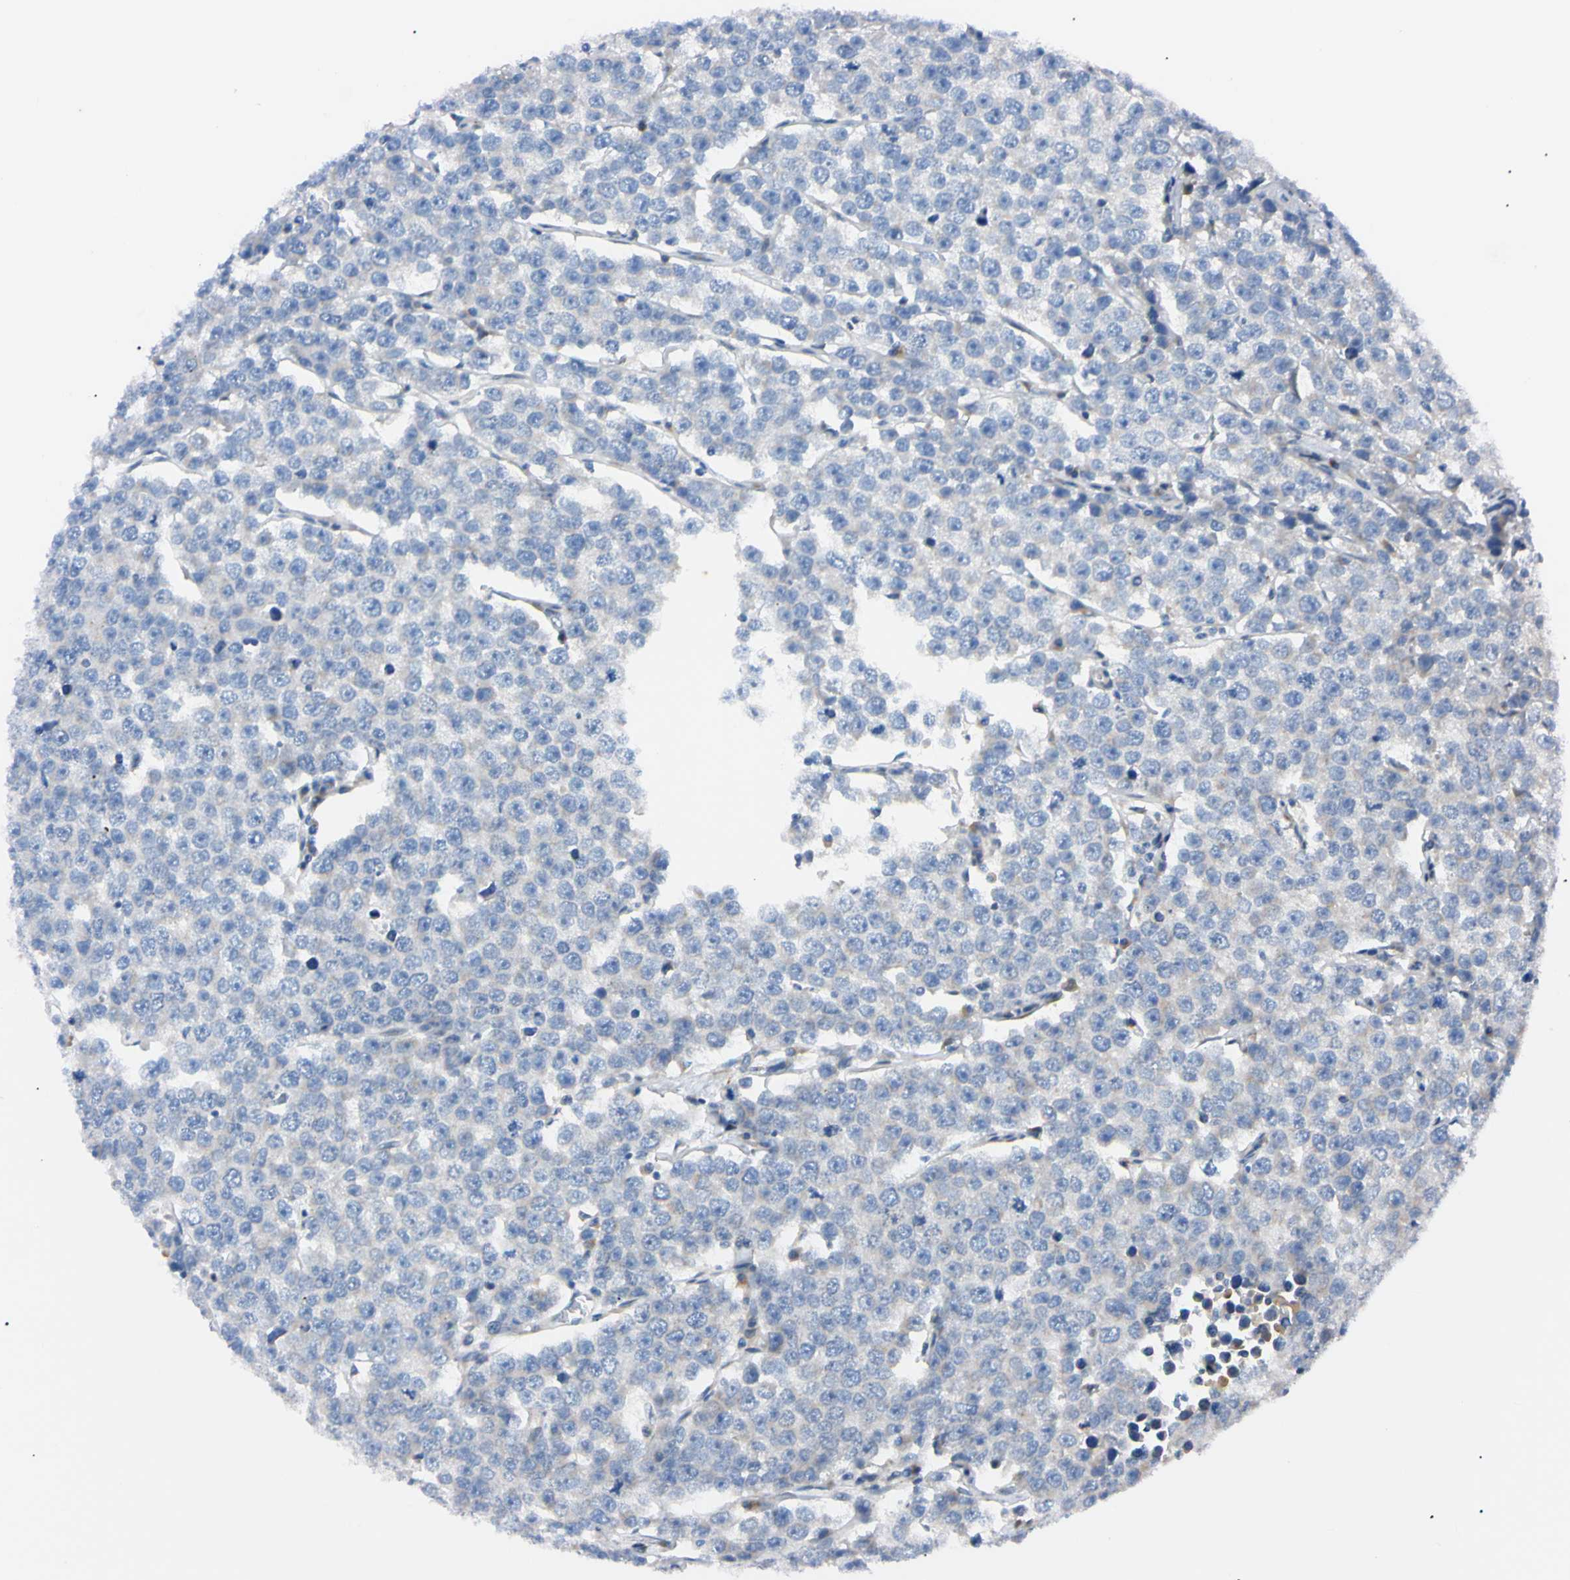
{"staining": {"intensity": "negative", "quantity": "none", "location": "none"}, "tissue": "testis cancer", "cell_type": "Tumor cells", "image_type": "cancer", "snomed": [{"axis": "morphology", "description": "Seminoma, NOS"}, {"axis": "morphology", "description": "Carcinoma, Embryonal, NOS"}, {"axis": "topography", "description": "Testis"}], "caption": "Testis embryonal carcinoma stained for a protein using immunohistochemistry (IHC) reveals no staining tumor cells.", "gene": "IER3IP1", "patient": {"sex": "male", "age": 52}}